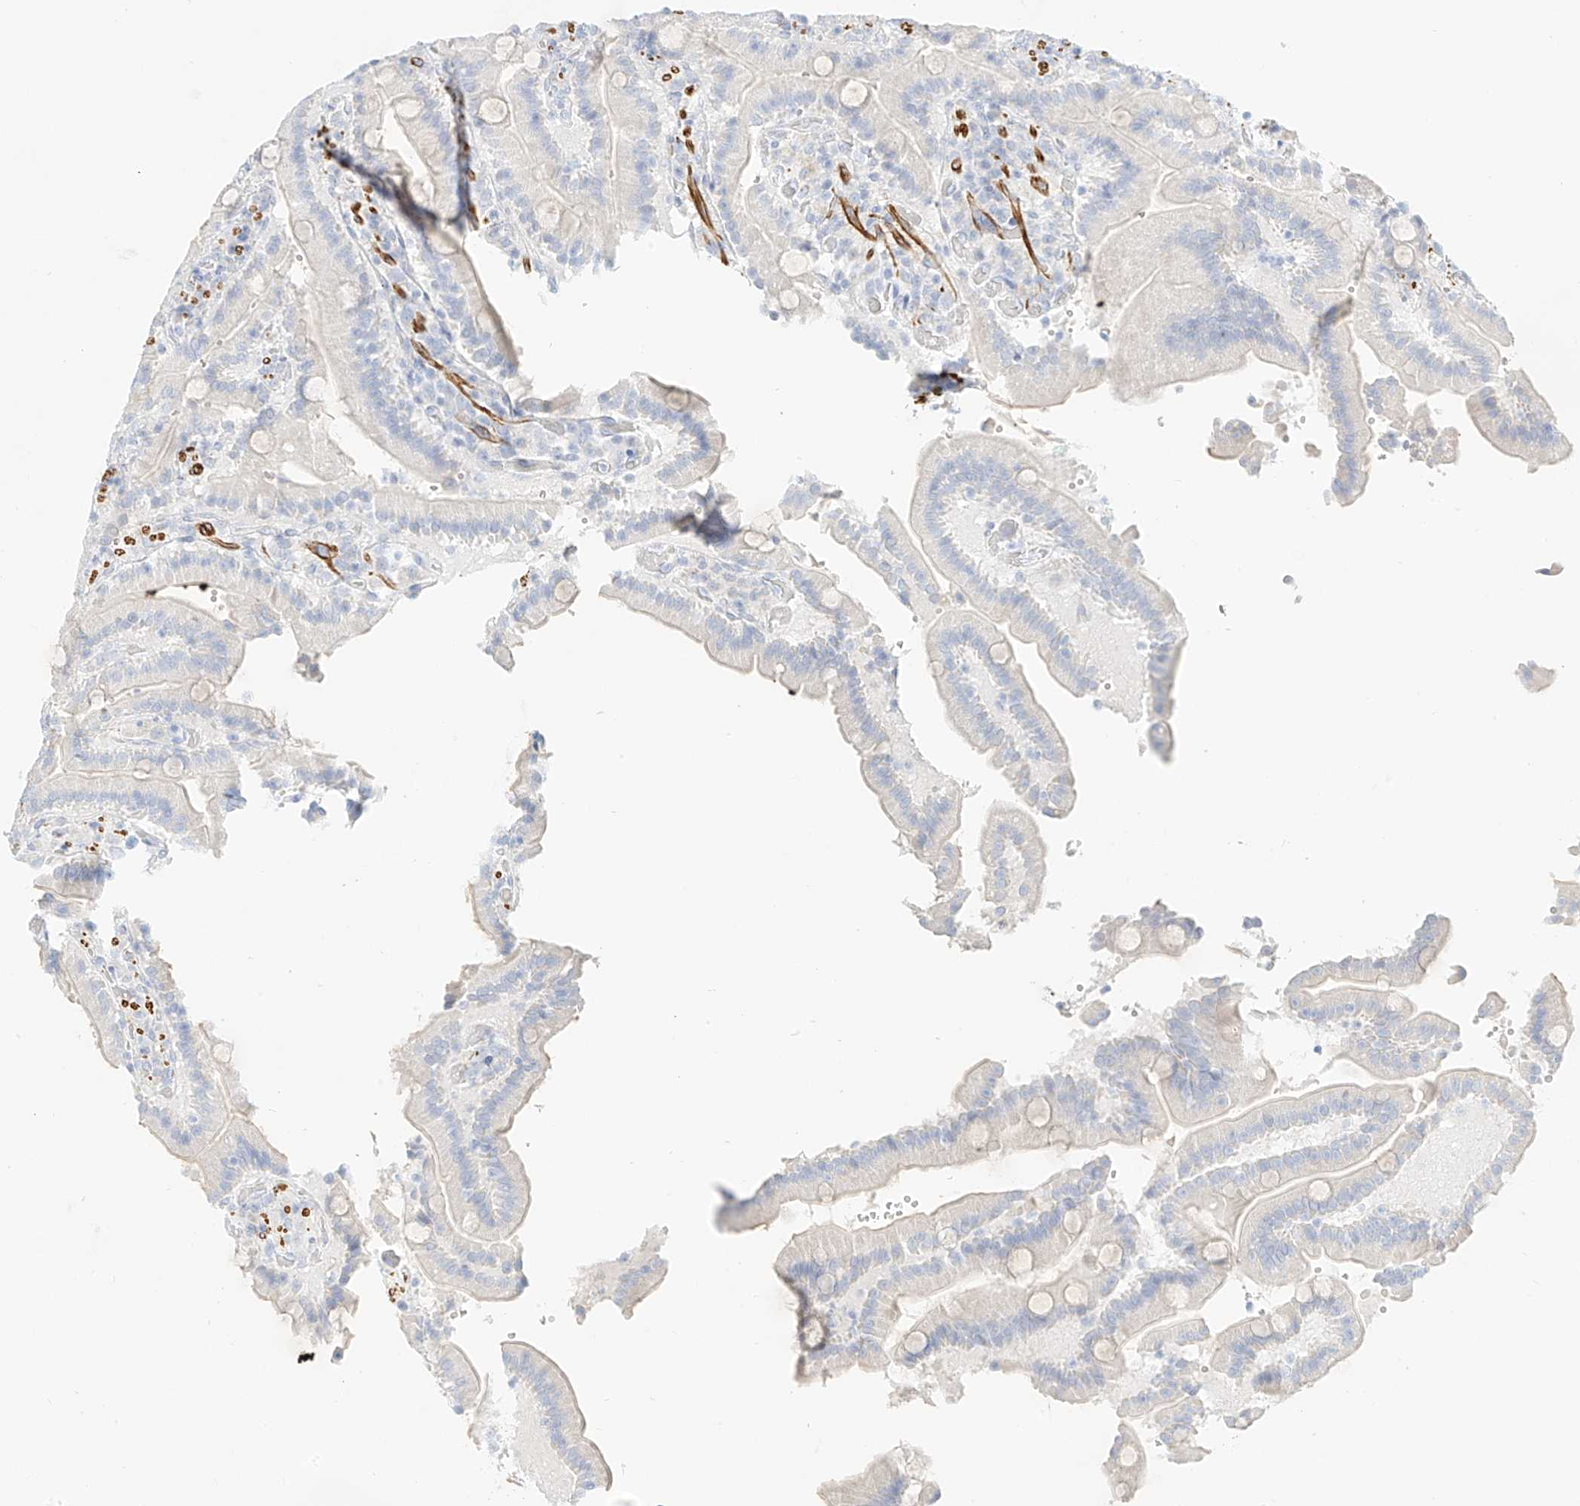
{"staining": {"intensity": "negative", "quantity": "none", "location": "none"}, "tissue": "duodenum", "cell_type": "Glandular cells", "image_type": "normal", "snomed": [{"axis": "morphology", "description": "Normal tissue, NOS"}, {"axis": "topography", "description": "Duodenum"}], "caption": "Immunohistochemistry of unremarkable human duodenum exhibits no positivity in glandular cells.", "gene": "ST3GAL5", "patient": {"sex": "female", "age": 62}}